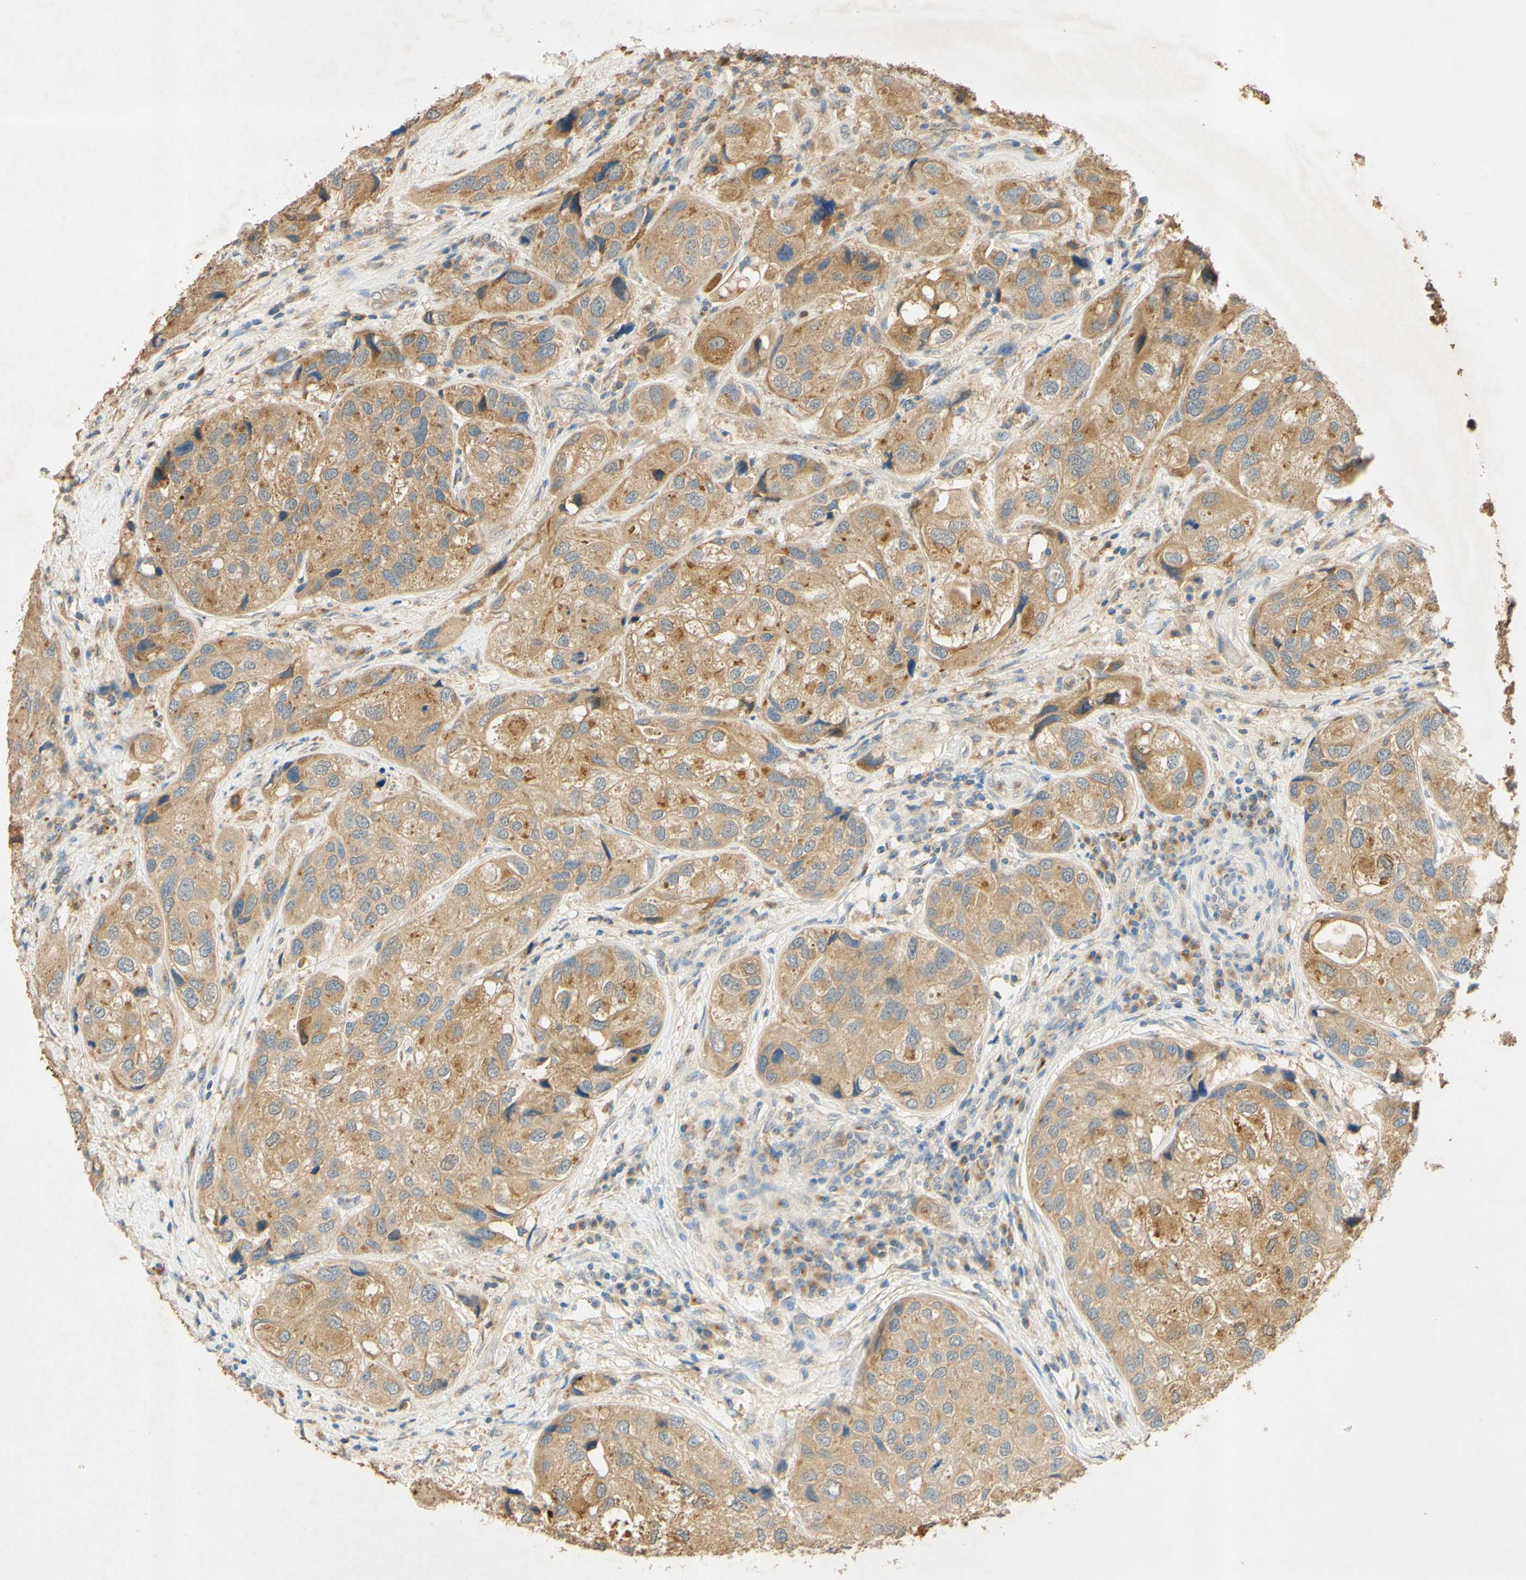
{"staining": {"intensity": "moderate", "quantity": ">75%", "location": "cytoplasmic/membranous"}, "tissue": "urothelial cancer", "cell_type": "Tumor cells", "image_type": "cancer", "snomed": [{"axis": "morphology", "description": "Urothelial carcinoma, High grade"}, {"axis": "topography", "description": "Urinary bladder"}], "caption": "Immunohistochemical staining of urothelial cancer shows moderate cytoplasmic/membranous protein expression in approximately >75% of tumor cells.", "gene": "ENTREP2", "patient": {"sex": "female", "age": 64}}